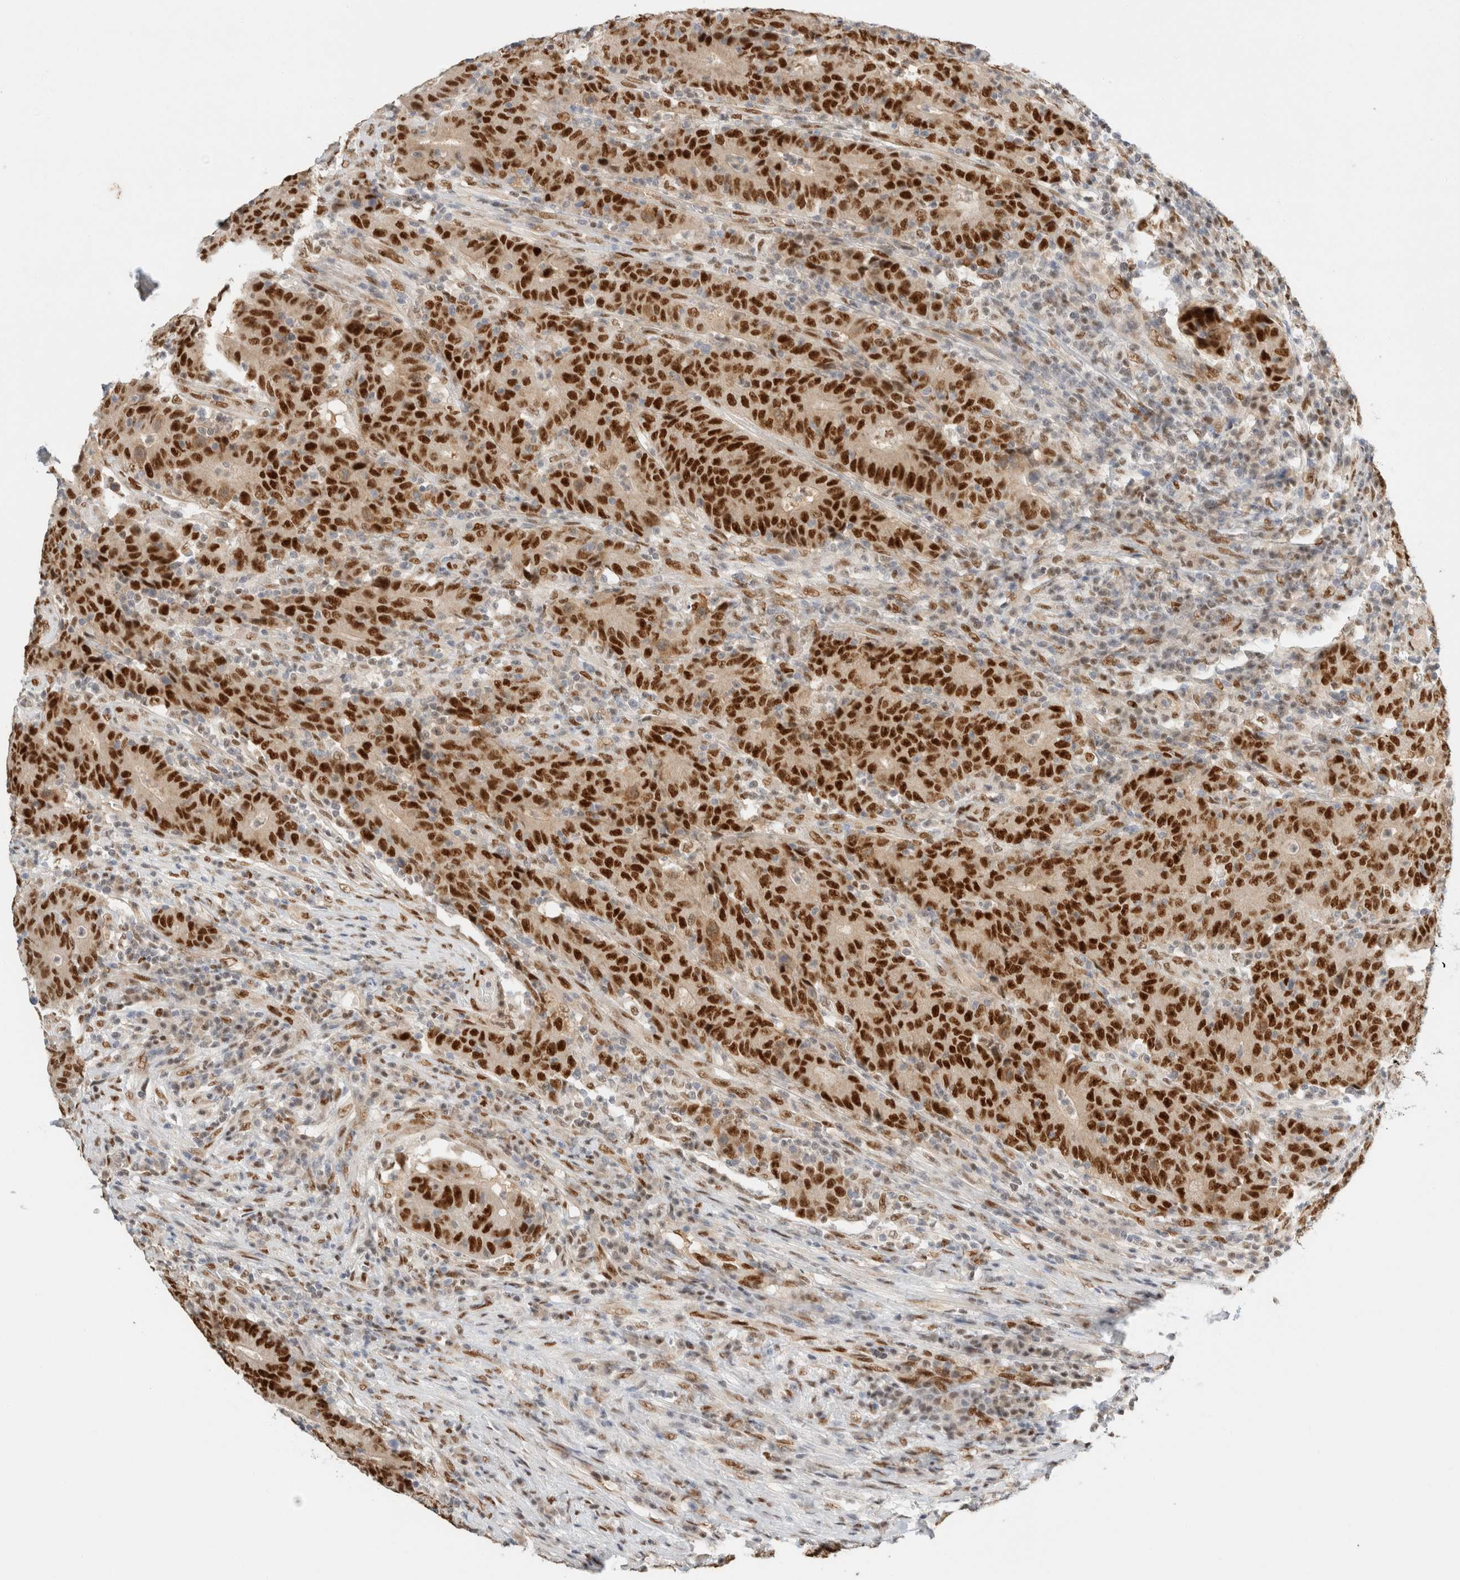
{"staining": {"intensity": "strong", "quantity": ">75%", "location": "nuclear"}, "tissue": "colorectal cancer", "cell_type": "Tumor cells", "image_type": "cancer", "snomed": [{"axis": "morphology", "description": "Normal tissue, NOS"}, {"axis": "morphology", "description": "Adenocarcinoma, NOS"}, {"axis": "topography", "description": "Colon"}], "caption": "Brown immunohistochemical staining in human adenocarcinoma (colorectal) demonstrates strong nuclear staining in approximately >75% of tumor cells.", "gene": "ZNF768", "patient": {"sex": "female", "age": 75}}